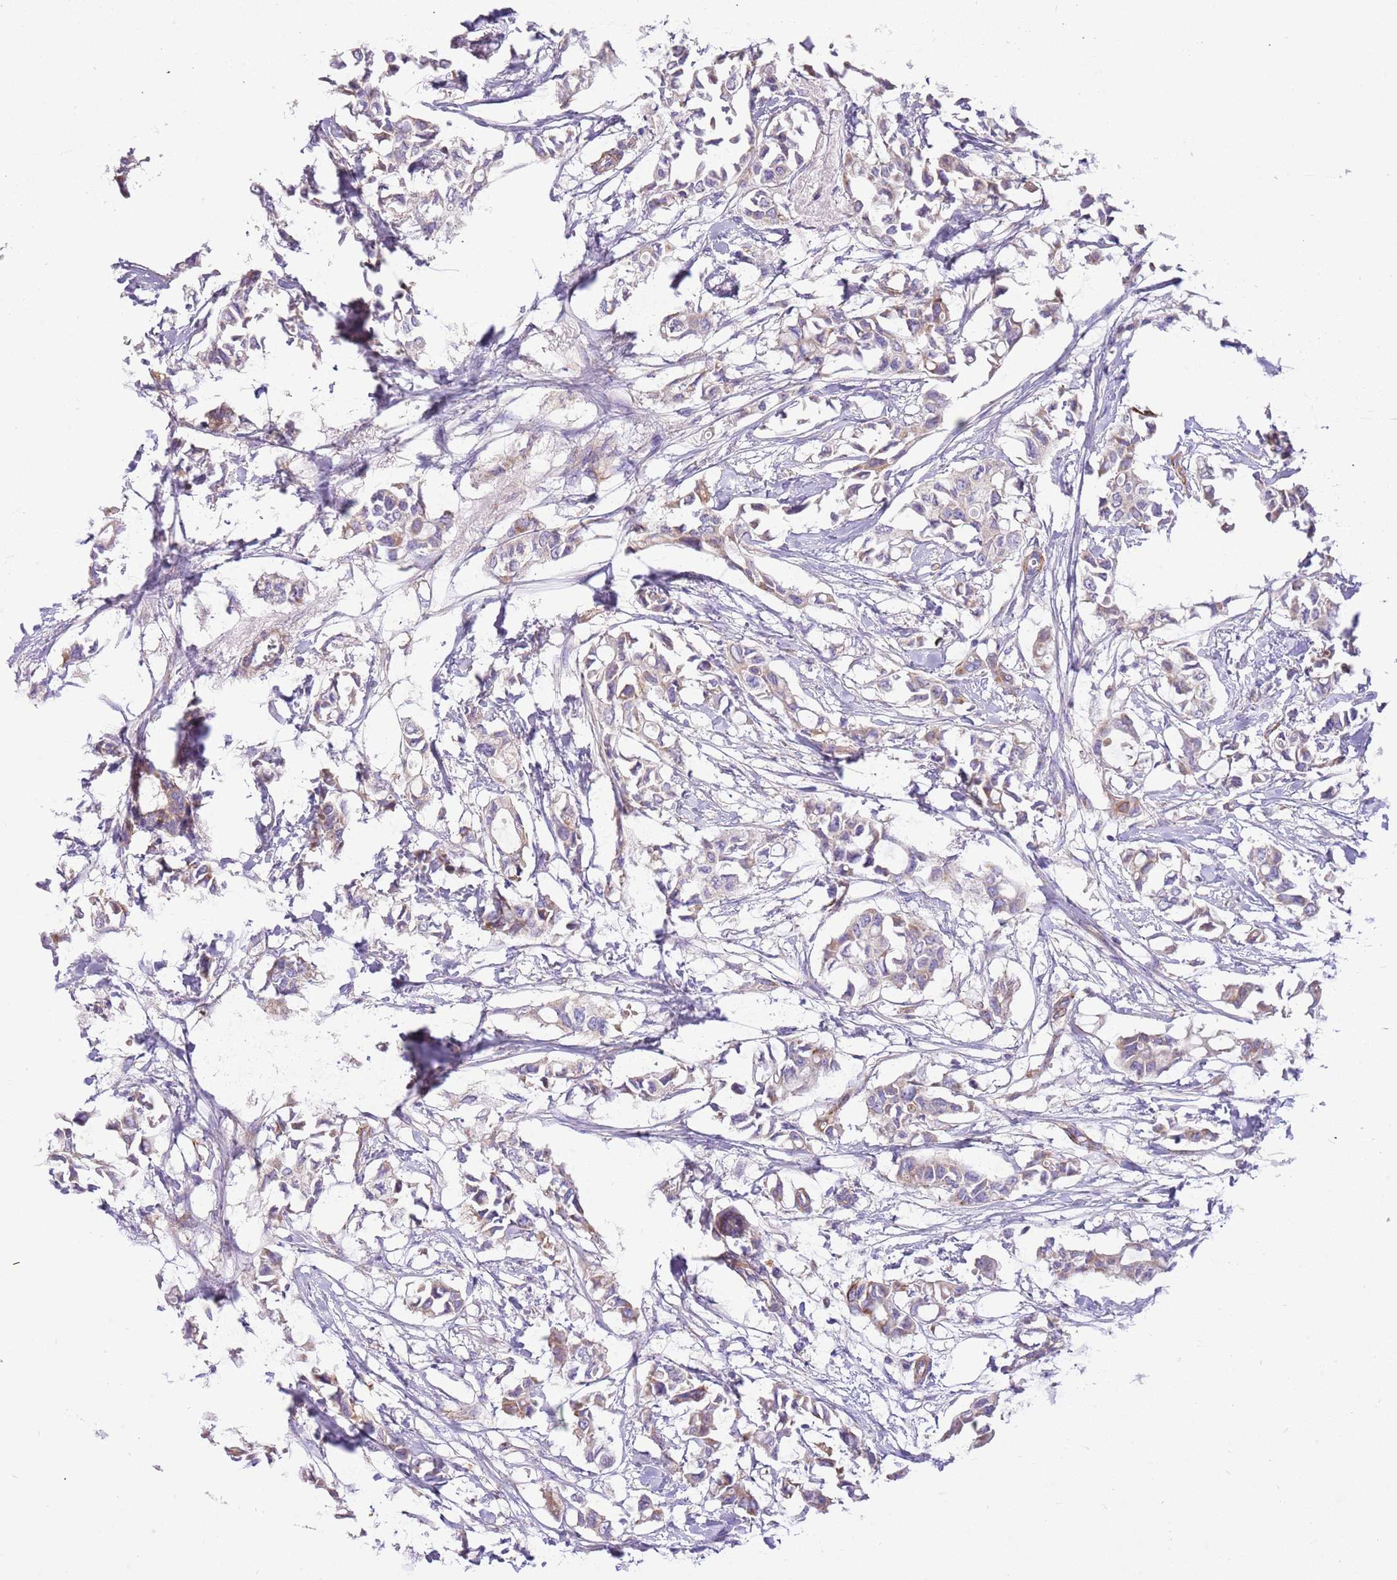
{"staining": {"intensity": "weak", "quantity": "<25%", "location": "cytoplasmic/membranous"}, "tissue": "breast cancer", "cell_type": "Tumor cells", "image_type": "cancer", "snomed": [{"axis": "morphology", "description": "Duct carcinoma"}, {"axis": "topography", "description": "Breast"}], "caption": "High magnification brightfield microscopy of invasive ductal carcinoma (breast) stained with DAB (brown) and counterstained with hematoxylin (blue): tumor cells show no significant staining.", "gene": "SERINC3", "patient": {"sex": "female", "age": 41}}